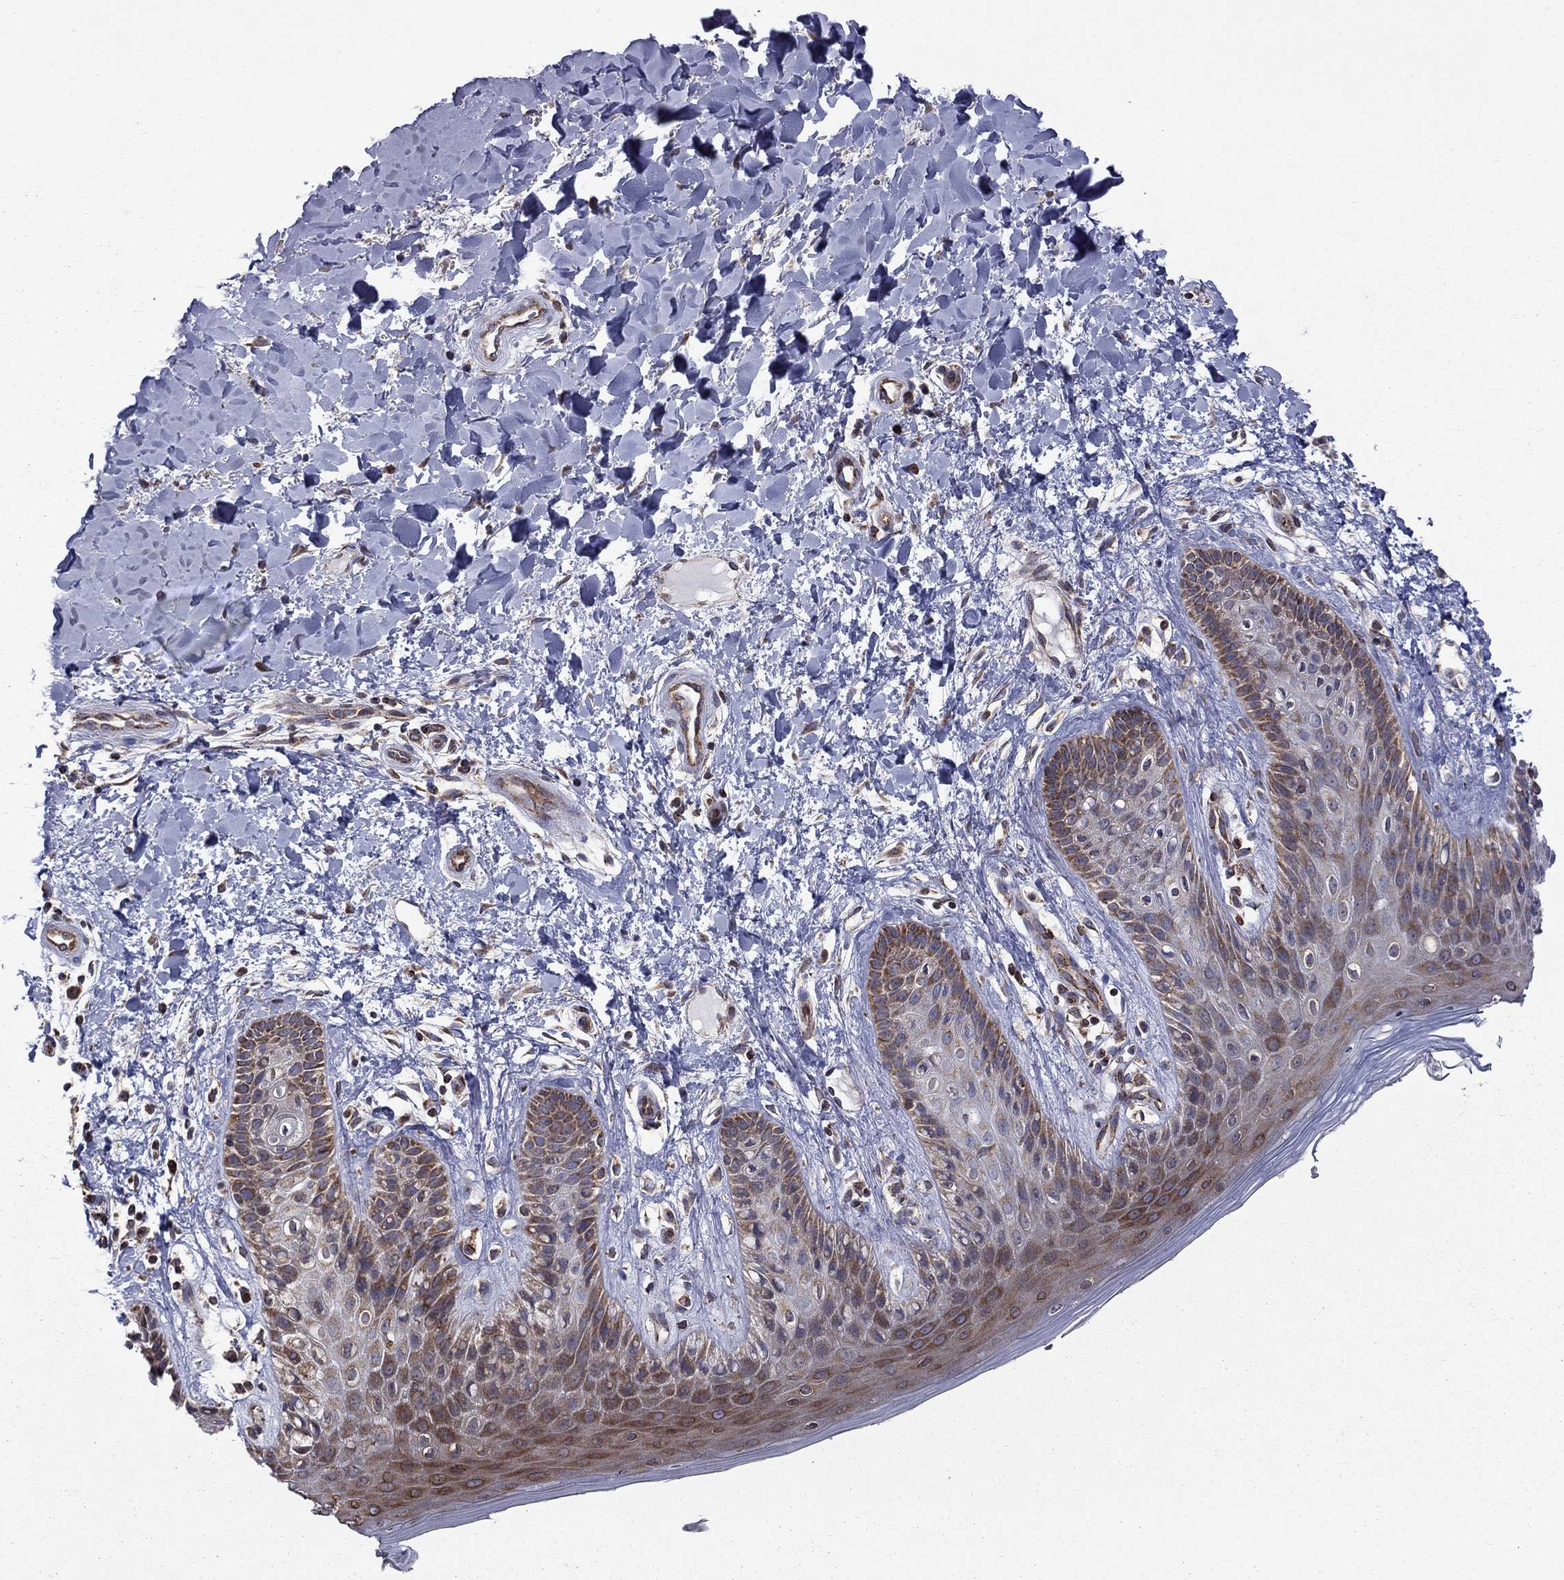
{"staining": {"intensity": "strong", "quantity": "25%-75%", "location": "cytoplasmic/membranous"}, "tissue": "skin", "cell_type": "Epidermal cells", "image_type": "normal", "snomed": [{"axis": "morphology", "description": "Normal tissue, NOS"}, {"axis": "topography", "description": "Anal"}], "caption": "Protein expression analysis of benign human skin reveals strong cytoplasmic/membranous positivity in approximately 25%-75% of epidermal cells. (IHC, brightfield microscopy, high magnification).", "gene": "CLPTM1", "patient": {"sex": "male", "age": 36}}